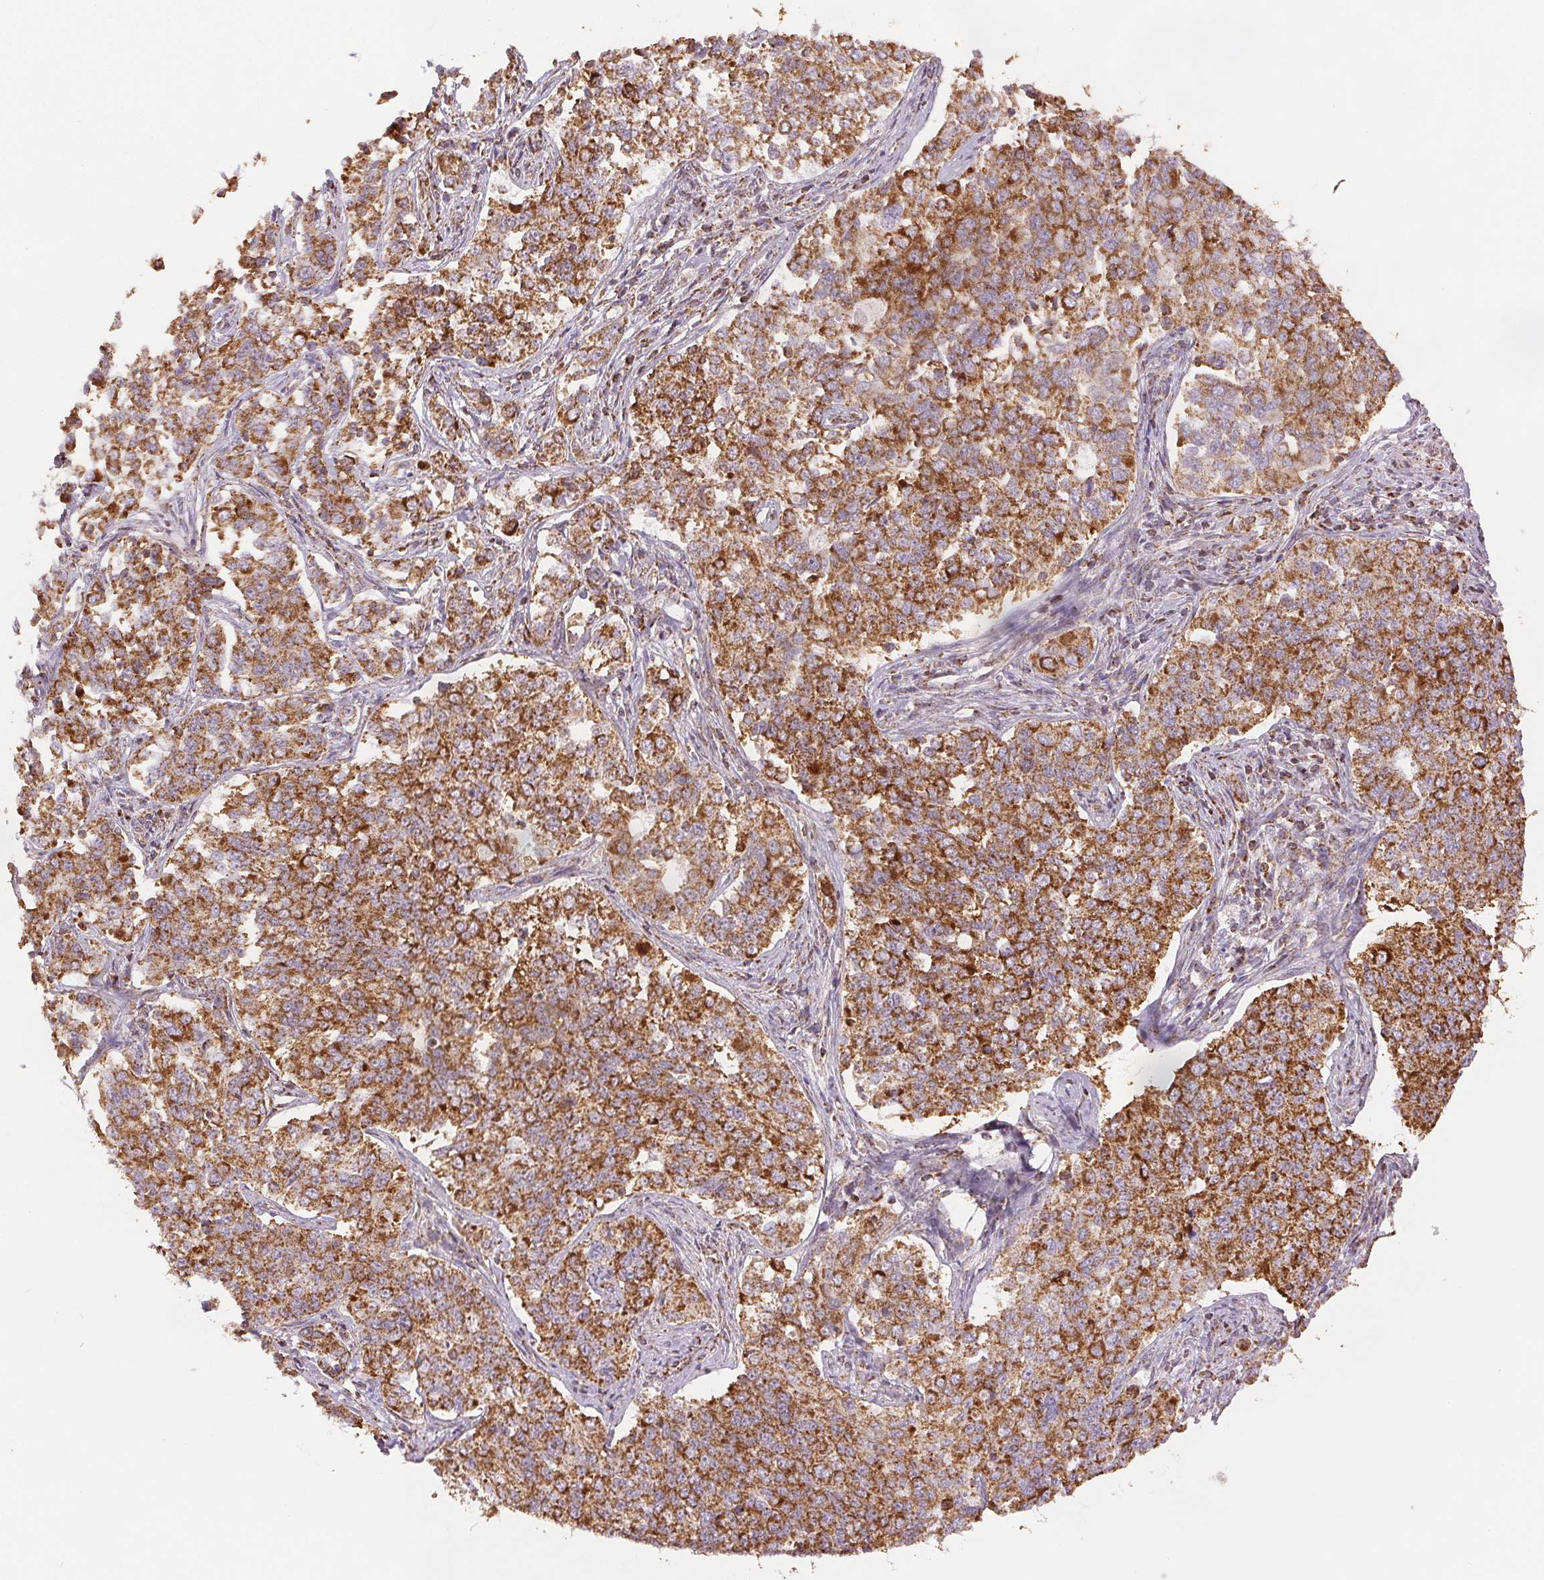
{"staining": {"intensity": "strong", "quantity": ">75%", "location": "cytoplasmic/membranous"}, "tissue": "endometrial cancer", "cell_type": "Tumor cells", "image_type": "cancer", "snomed": [{"axis": "morphology", "description": "Adenocarcinoma, NOS"}, {"axis": "topography", "description": "Endometrium"}], "caption": "Endometrial adenocarcinoma stained with immunohistochemistry (IHC) exhibits strong cytoplasmic/membranous expression in approximately >75% of tumor cells. (IHC, brightfield microscopy, high magnification).", "gene": "SDHB", "patient": {"sex": "female", "age": 43}}